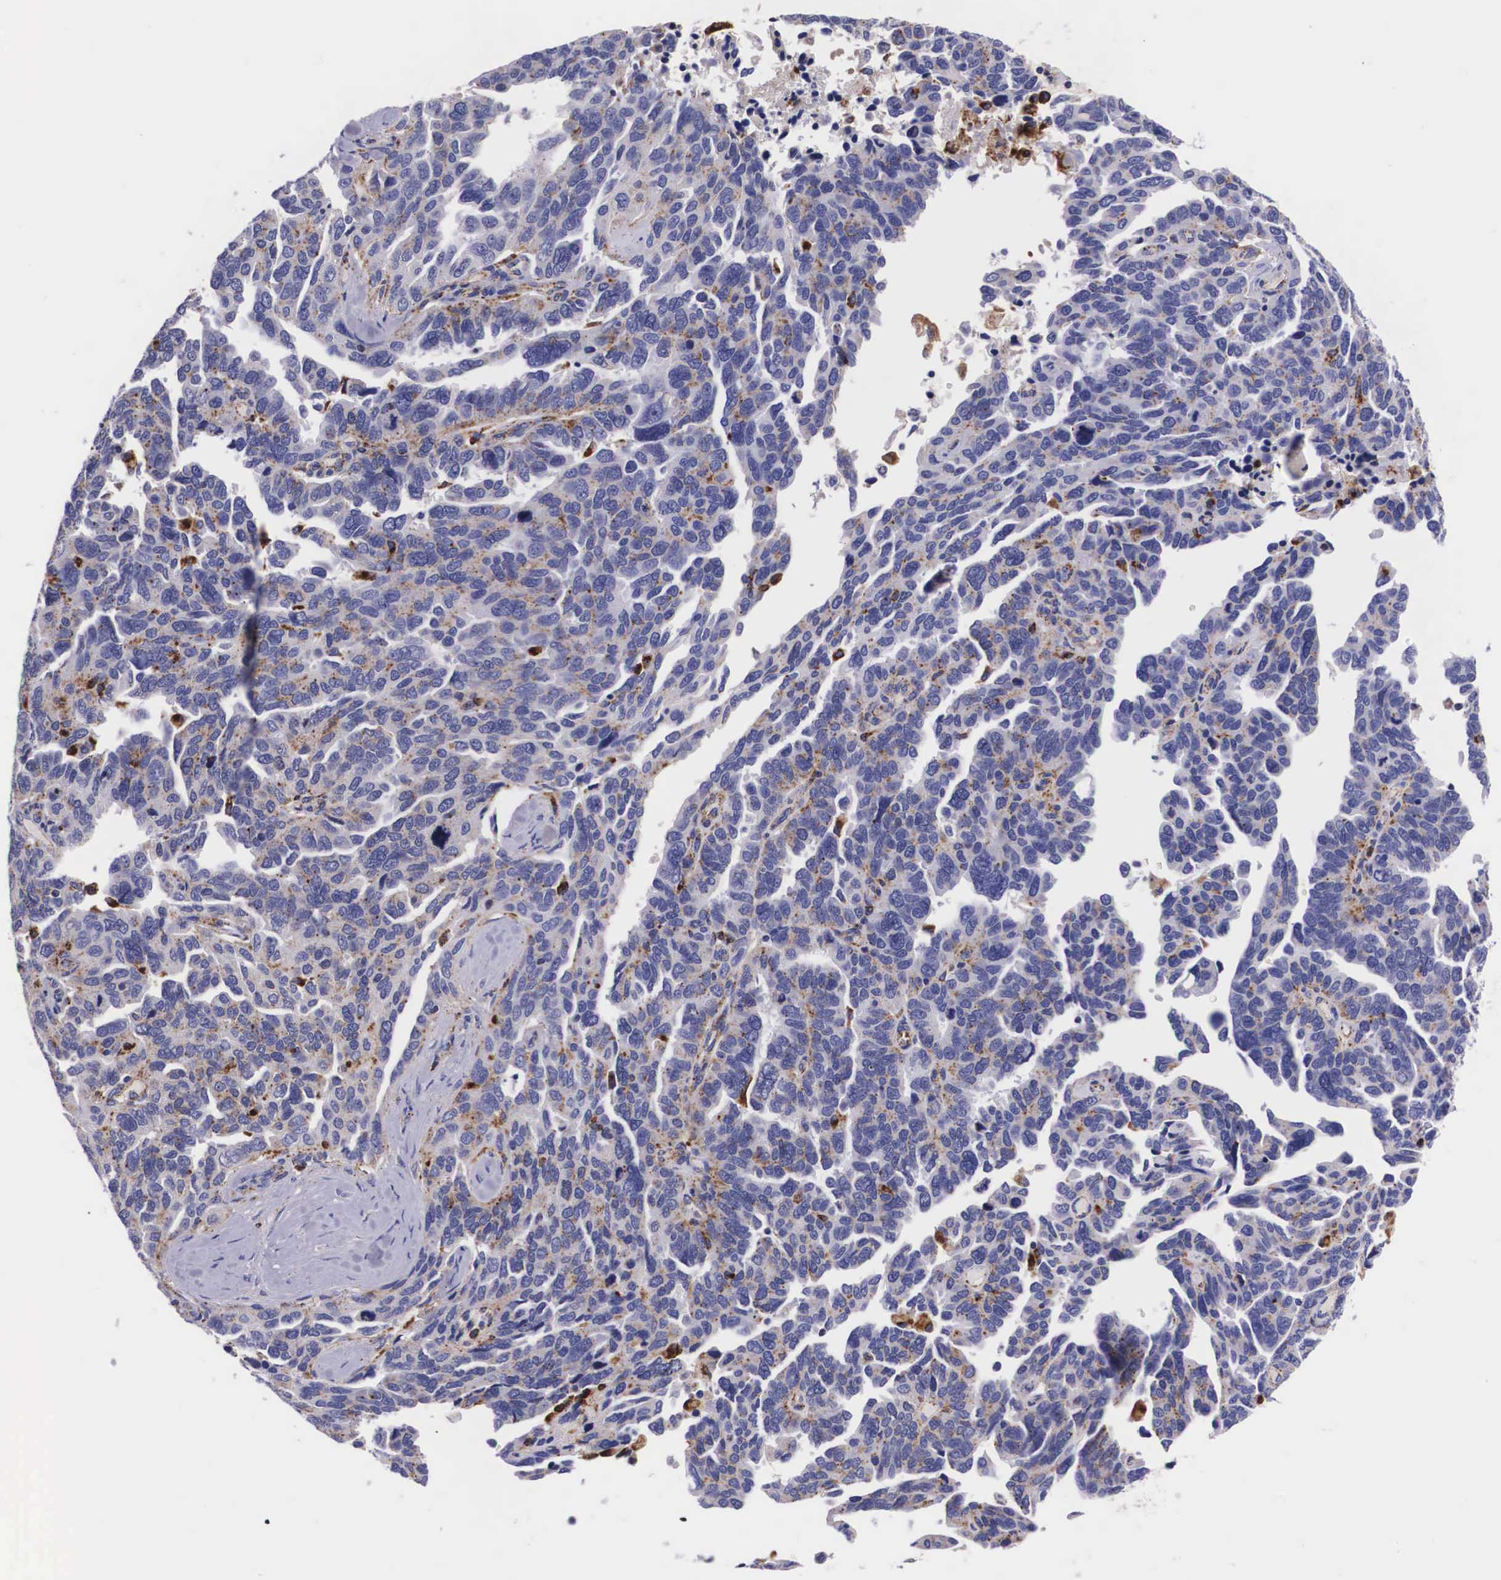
{"staining": {"intensity": "weak", "quantity": "25%-75%", "location": "cytoplasmic/membranous"}, "tissue": "ovarian cancer", "cell_type": "Tumor cells", "image_type": "cancer", "snomed": [{"axis": "morphology", "description": "Cystadenocarcinoma, serous, NOS"}, {"axis": "topography", "description": "Ovary"}], "caption": "Protein analysis of ovarian cancer (serous cystadenocarcinoma) tissue exhibits weak cytoplasmic/membranous staining in approximately 25%-75% of tumor cells. Nuclei are stained in blue.", "gene": "NAGA", "patient": {"sex": "female", "age": 64}}